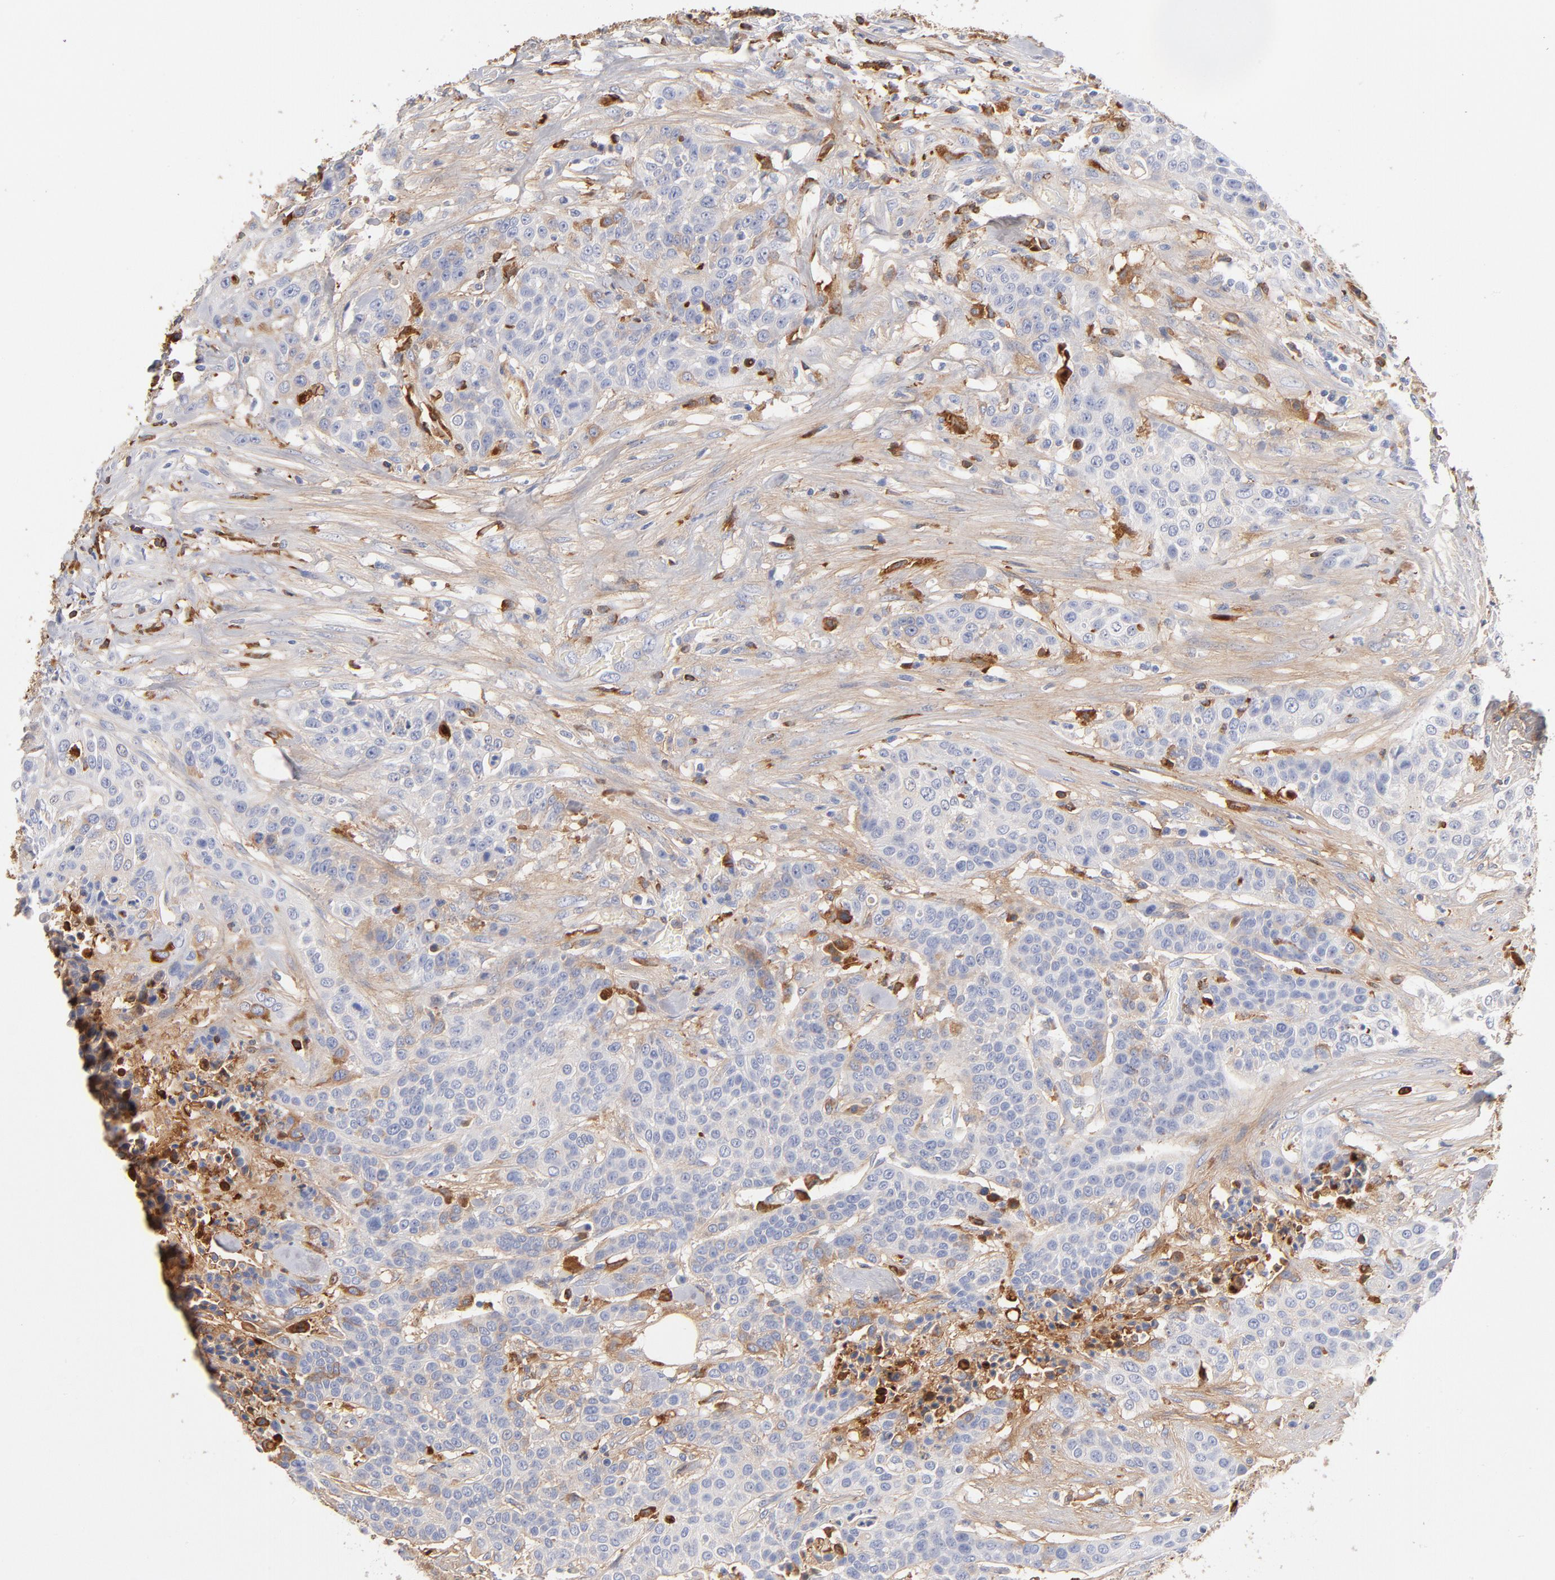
{"staining": {"intensity": "negative", "quantity": "none", "location": "none"}, "tissue": "urothelial cancer", "cell_type": "Tumor cells", "image_type": "cancer", "snomed": [{"axis": "morphology", "description": "Urothelial carcinoma, High grade"}, {"axis": "topography", "description": "Urinary bladder"}], "caption": "Immunohistochemical staining of human urothelial cancer reveals no significant staining in tumor cells.", "gene": "C3", "patient": {"sex": "male", "age": 74}}